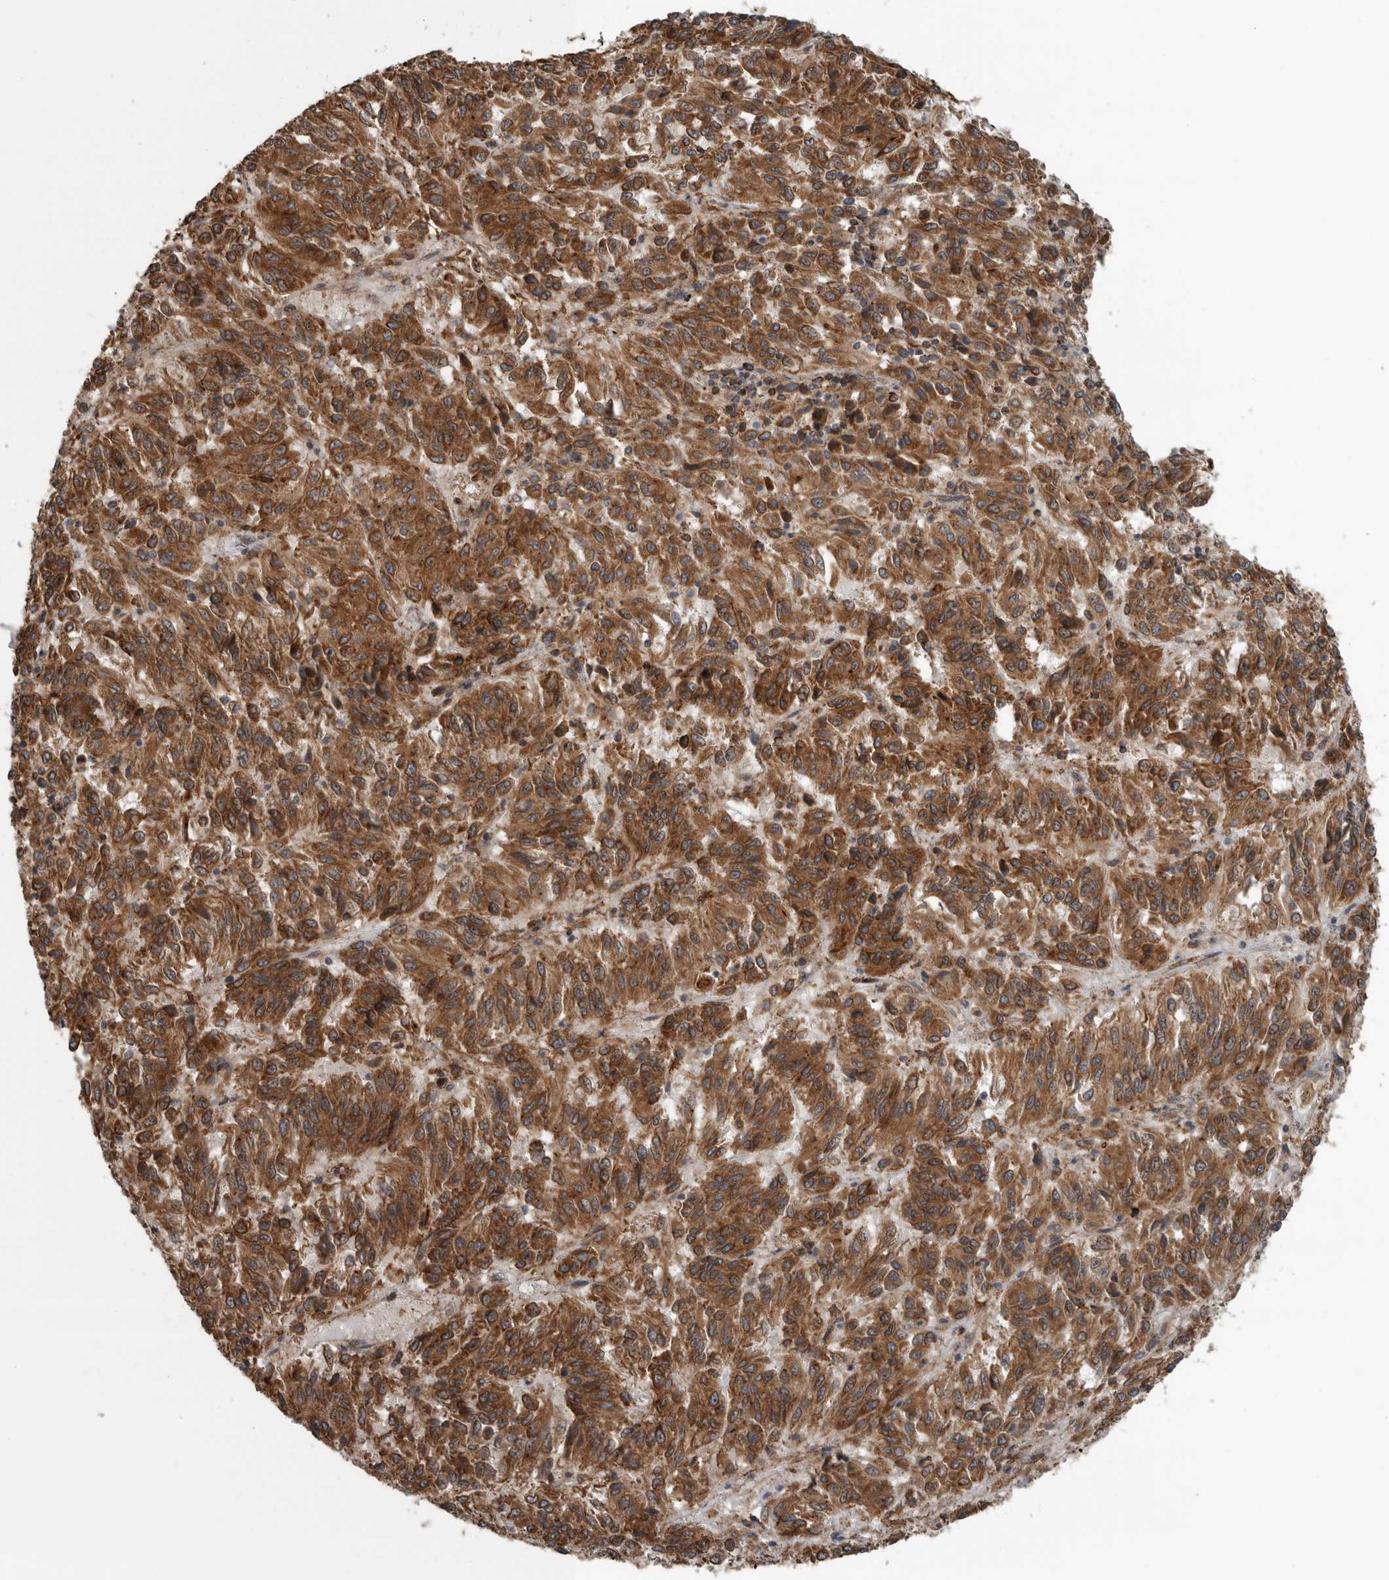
{"staining": {"intensity": "strong", "quantity": ">75%", "location": "cytoplasmic/membranous"}, "tissue": "melanoma", "cell_type": "Tumor cells", "image_type": "cancer", "snomed": [{"axis": "morphology", "description": "Malignant melanoma, Metastatic site"}, {"axis": "topography", "description": "Lung"}], "caption": "This photomicrograph exhibits IHC staining of human malignant melanoma (metastatic site), with high strong cytoplasmic/membranous expression in approximately >75% of tumor cells.", "gene": "AMFR", "patient": {"sex": "male", "age": 64}}